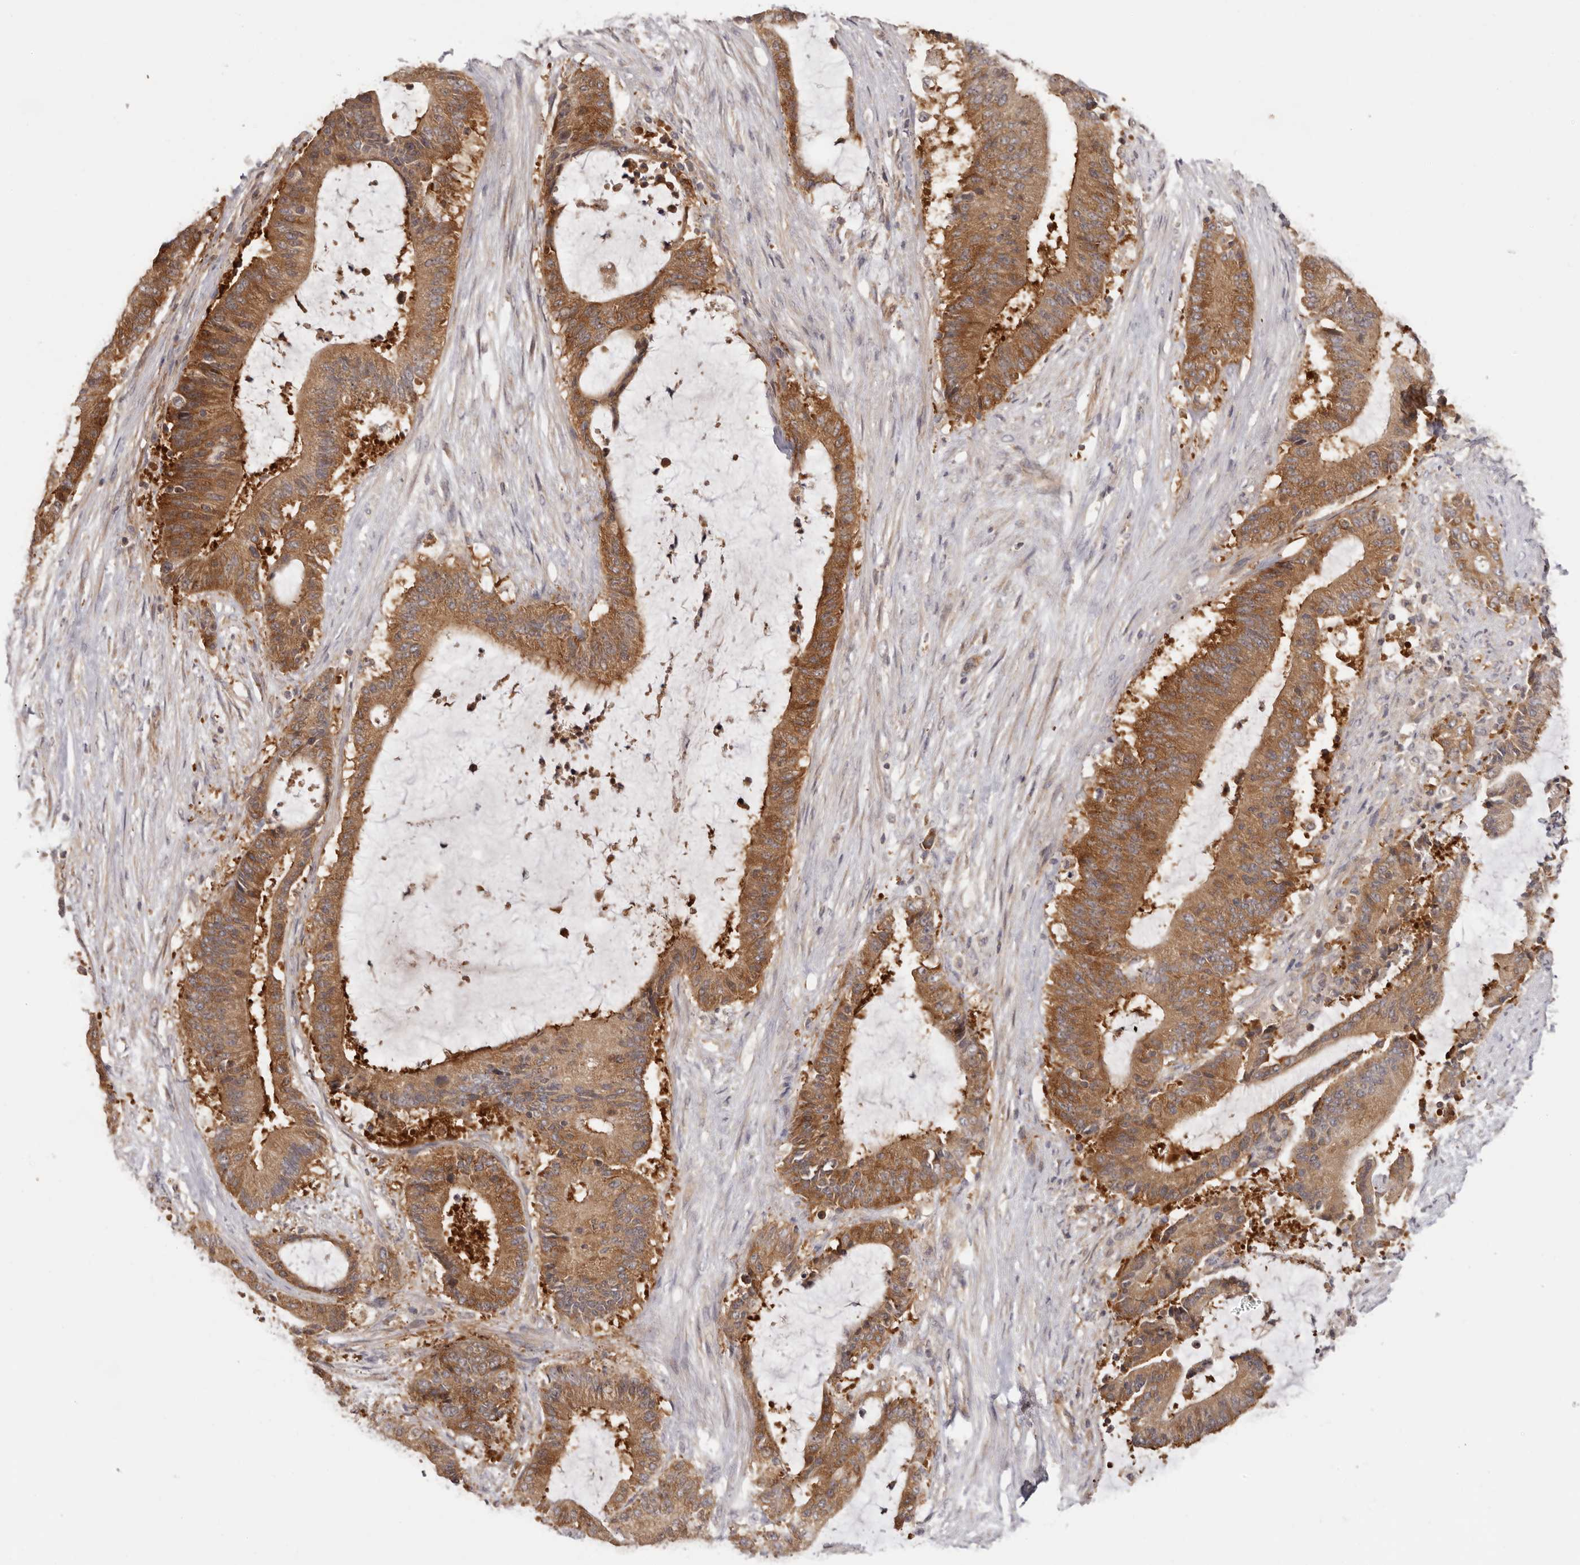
{"staining": {"intensity": "strong", "quantity": ">75%", "location": "cytoplasmic/membranous"}, "tissue": "liver cancer", "cell_type": "Tumor cells", "image_type": "cancer", "snomed": [{"axis": "morphology", "description": "Normal tissue, NOS"}, {"axis": "morphology", "description": "Cholangiocarcinoma"}, {"axis": "topography", "description": "Liver"}, {"axis": "topography", "description": "Peripheral nerve tissue"}], "caption": "An image of human cholangiocarcinoma (liver) stained for a protein exhibits strong cytoplasmic/membranous brown staining in tumor cells. (DAB = brown stain, brightfield microscopy at high magnification).", "gene": "EEF1E1", "patient": {"sex": "female", "age": 73}}